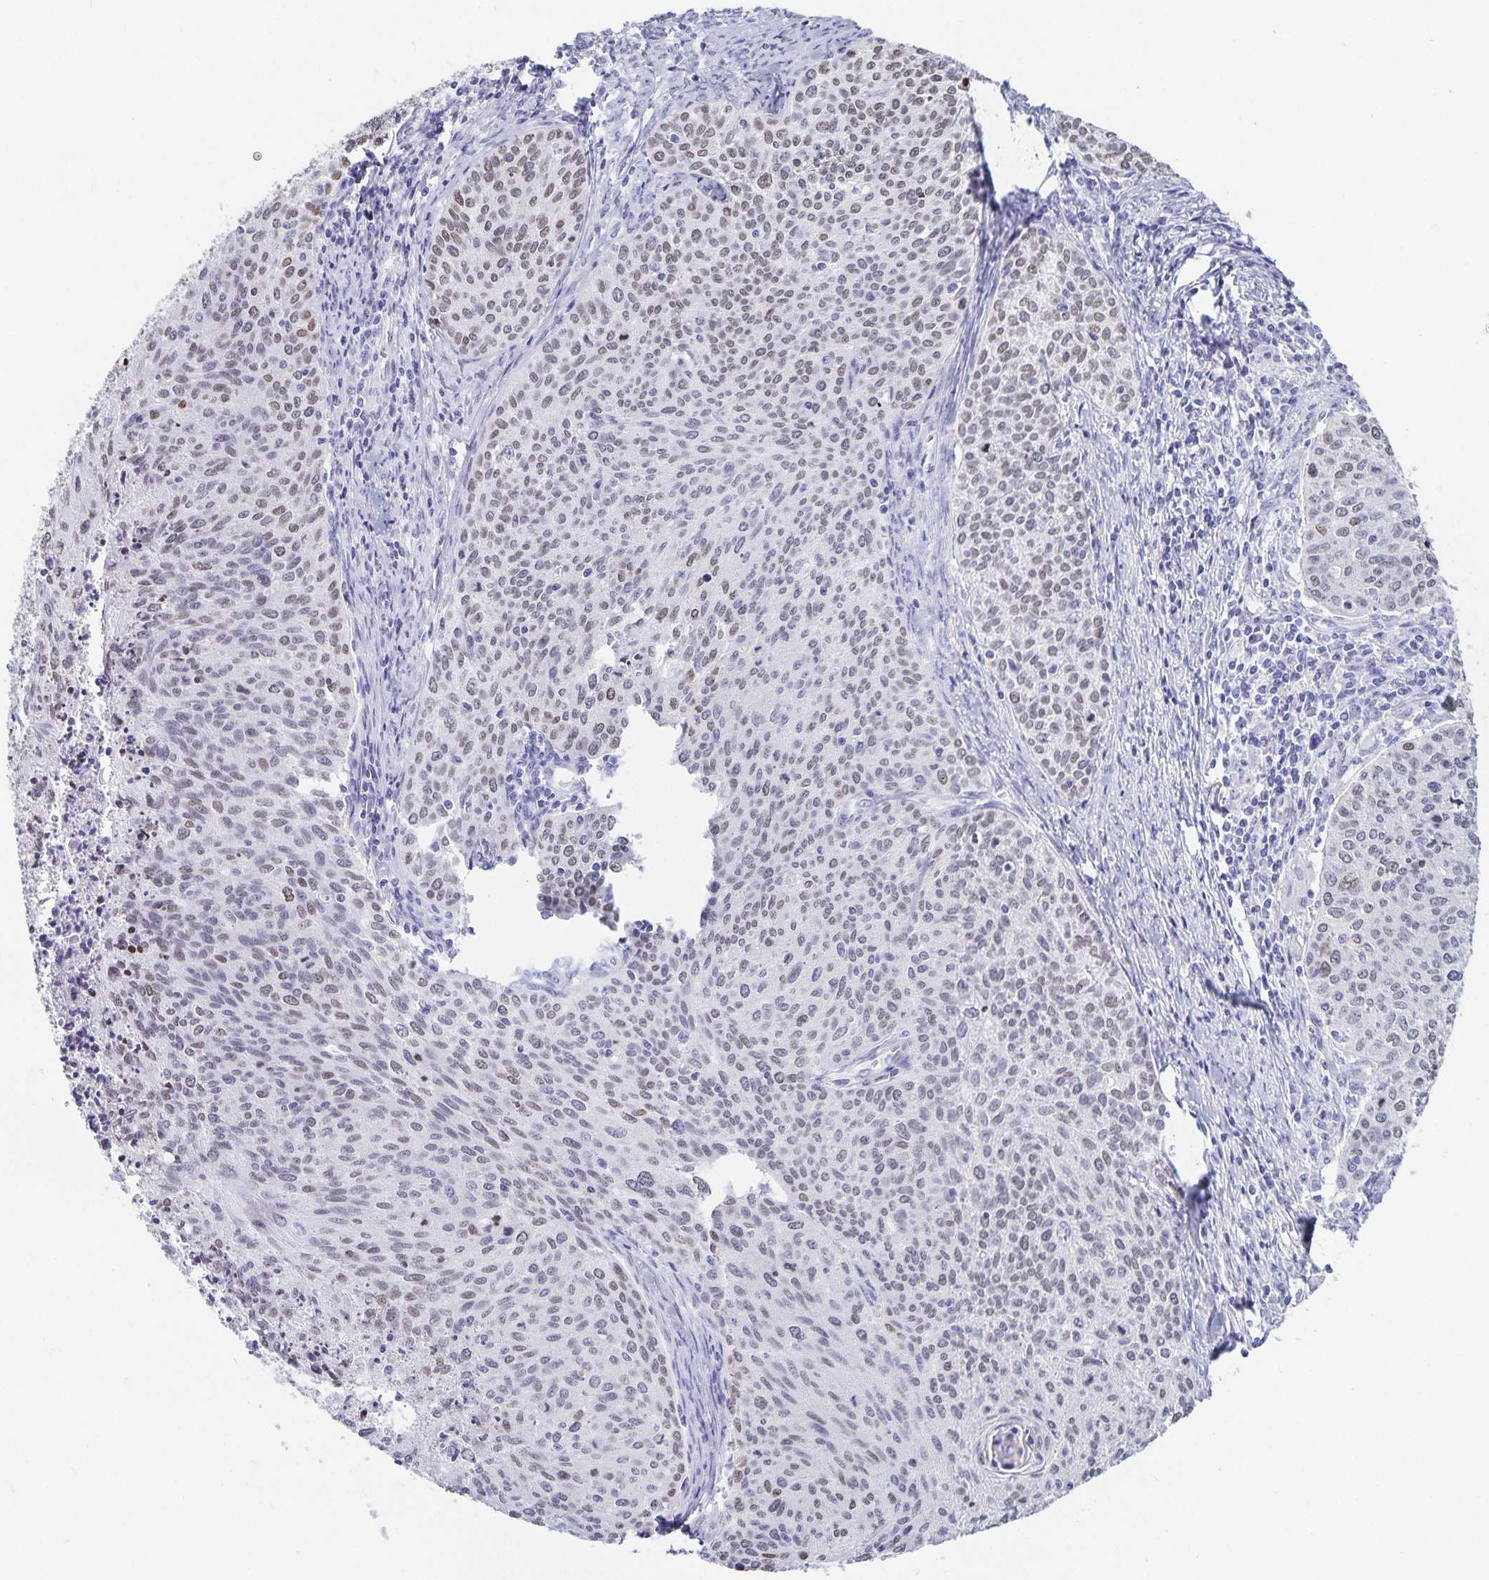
{"staining": {"intensity": "weak", "quantity": "25%-75%", "location": "nuclear"}, "tissue": "cervical cancer", "cell_type": "Tumor cells", "image_type": "cancer", "snomed": [{"axis": "morphology", "description": "Squamous cell carcinoma, NOS"}, {"axis": "topography", "description": "Cervix"}], "caption": "High-power microscopy captured an IHC histopathology image of squamous cell carcinoma (cervical), revealing weak nuclear positivity in about 25%-75% of tumor cells.", "gene": "HMGB3", "patient": {"sex": "female", "age": 38}}